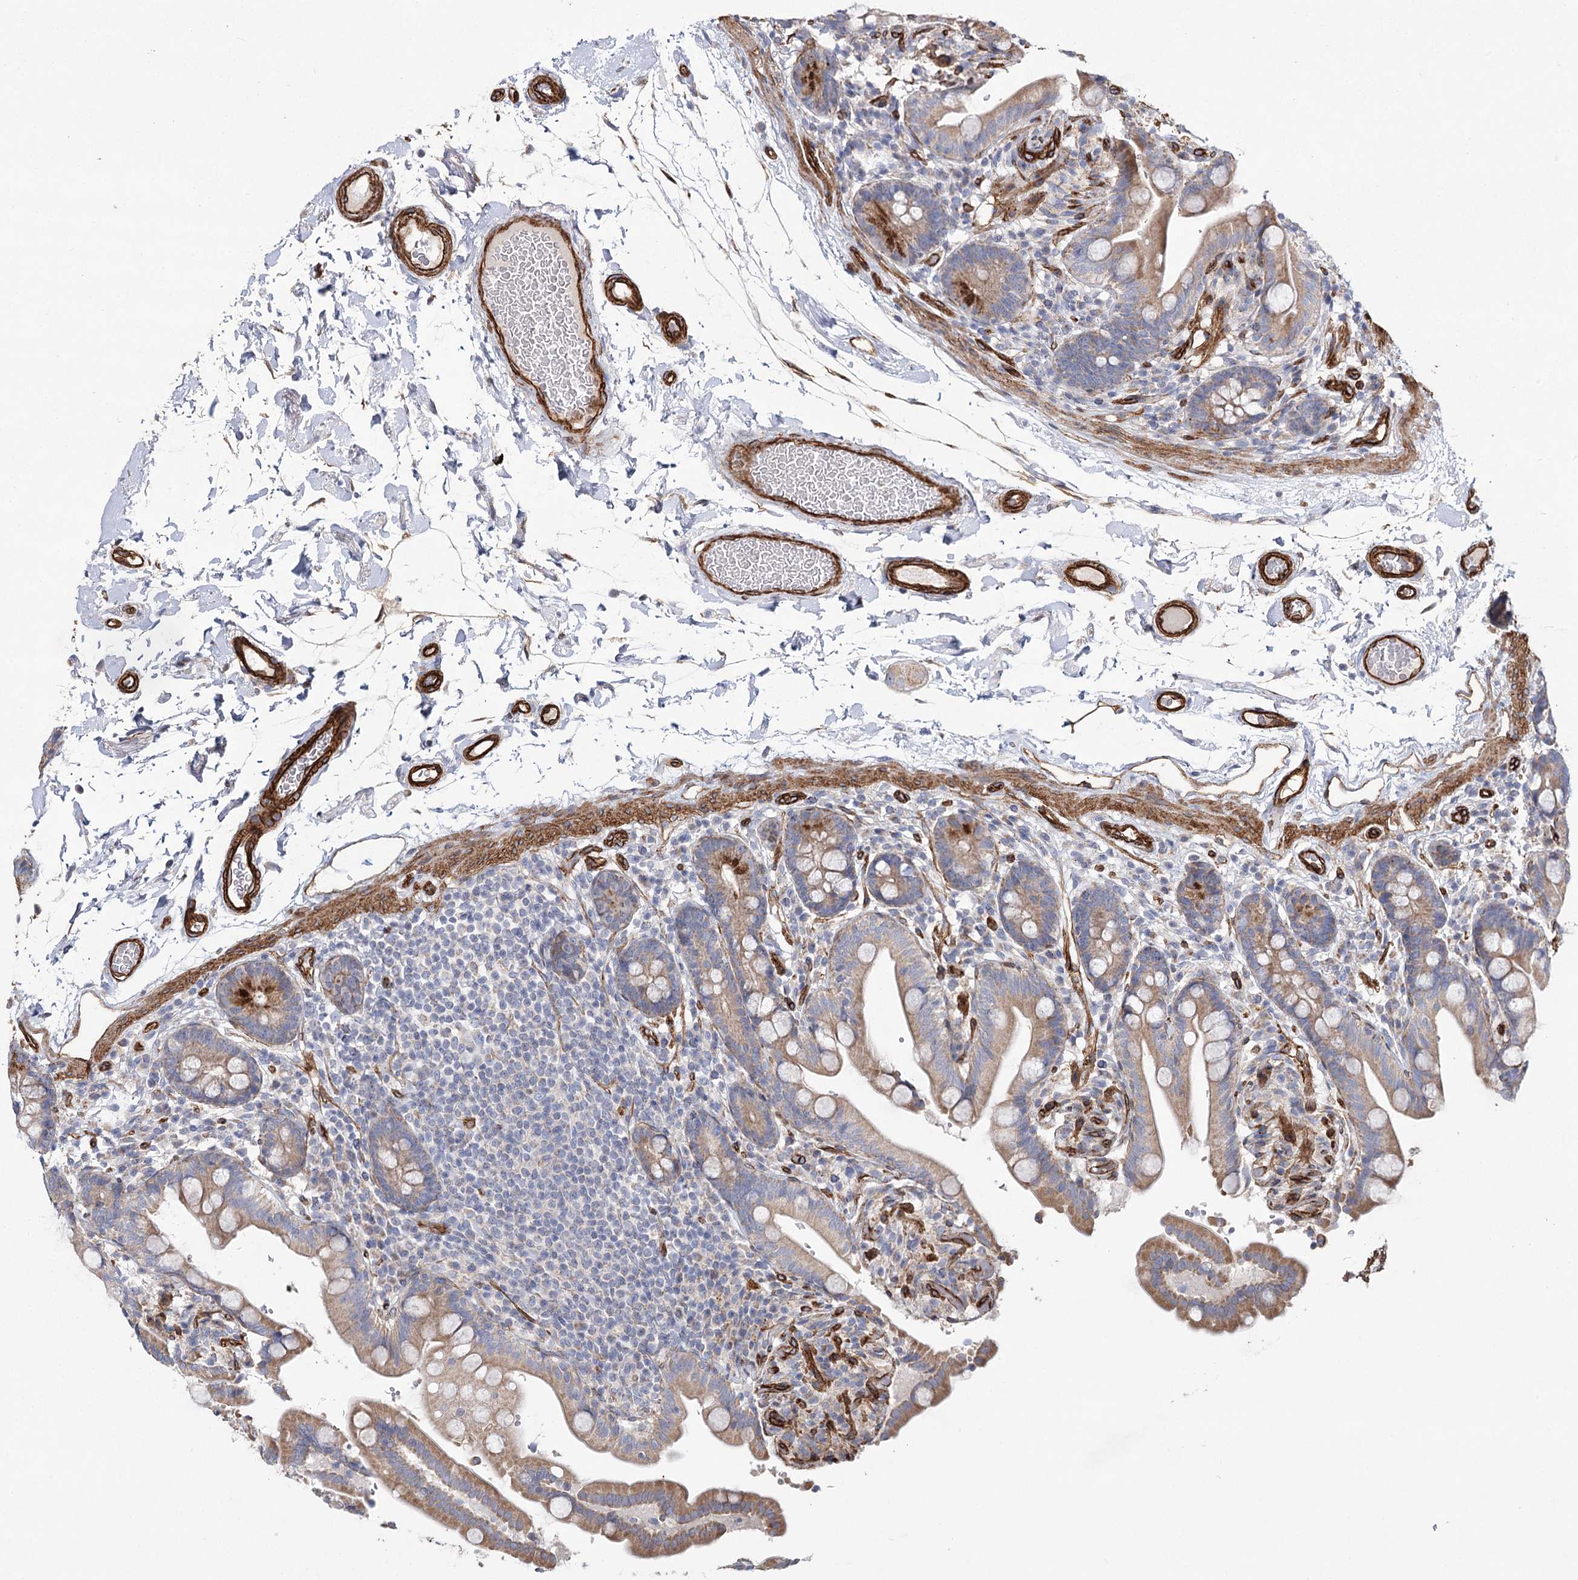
{"staining": {"intensity": "strong", "quantity": ">75%", "location": "cytoplasmic/membranous"}, "tissue": "colon", "cell_type": "Endothelial cells", "image_type": "normal", "snomed": [{"axis": "morphology", "description": "Normal tissue, NOS"}, {"axis": "topography", "description": "Smooth muscle"}, {"axis": "topography", "description": "Colon"}], "caption": "This micrograph reveals immunohistochemistry staining of unremarkable colon, with high strong cytoplasmic/membranous positivity in about >75% of endothelial cells.", "gene": "TMEM164", "patient": {"sex": "male", "age": 73}}